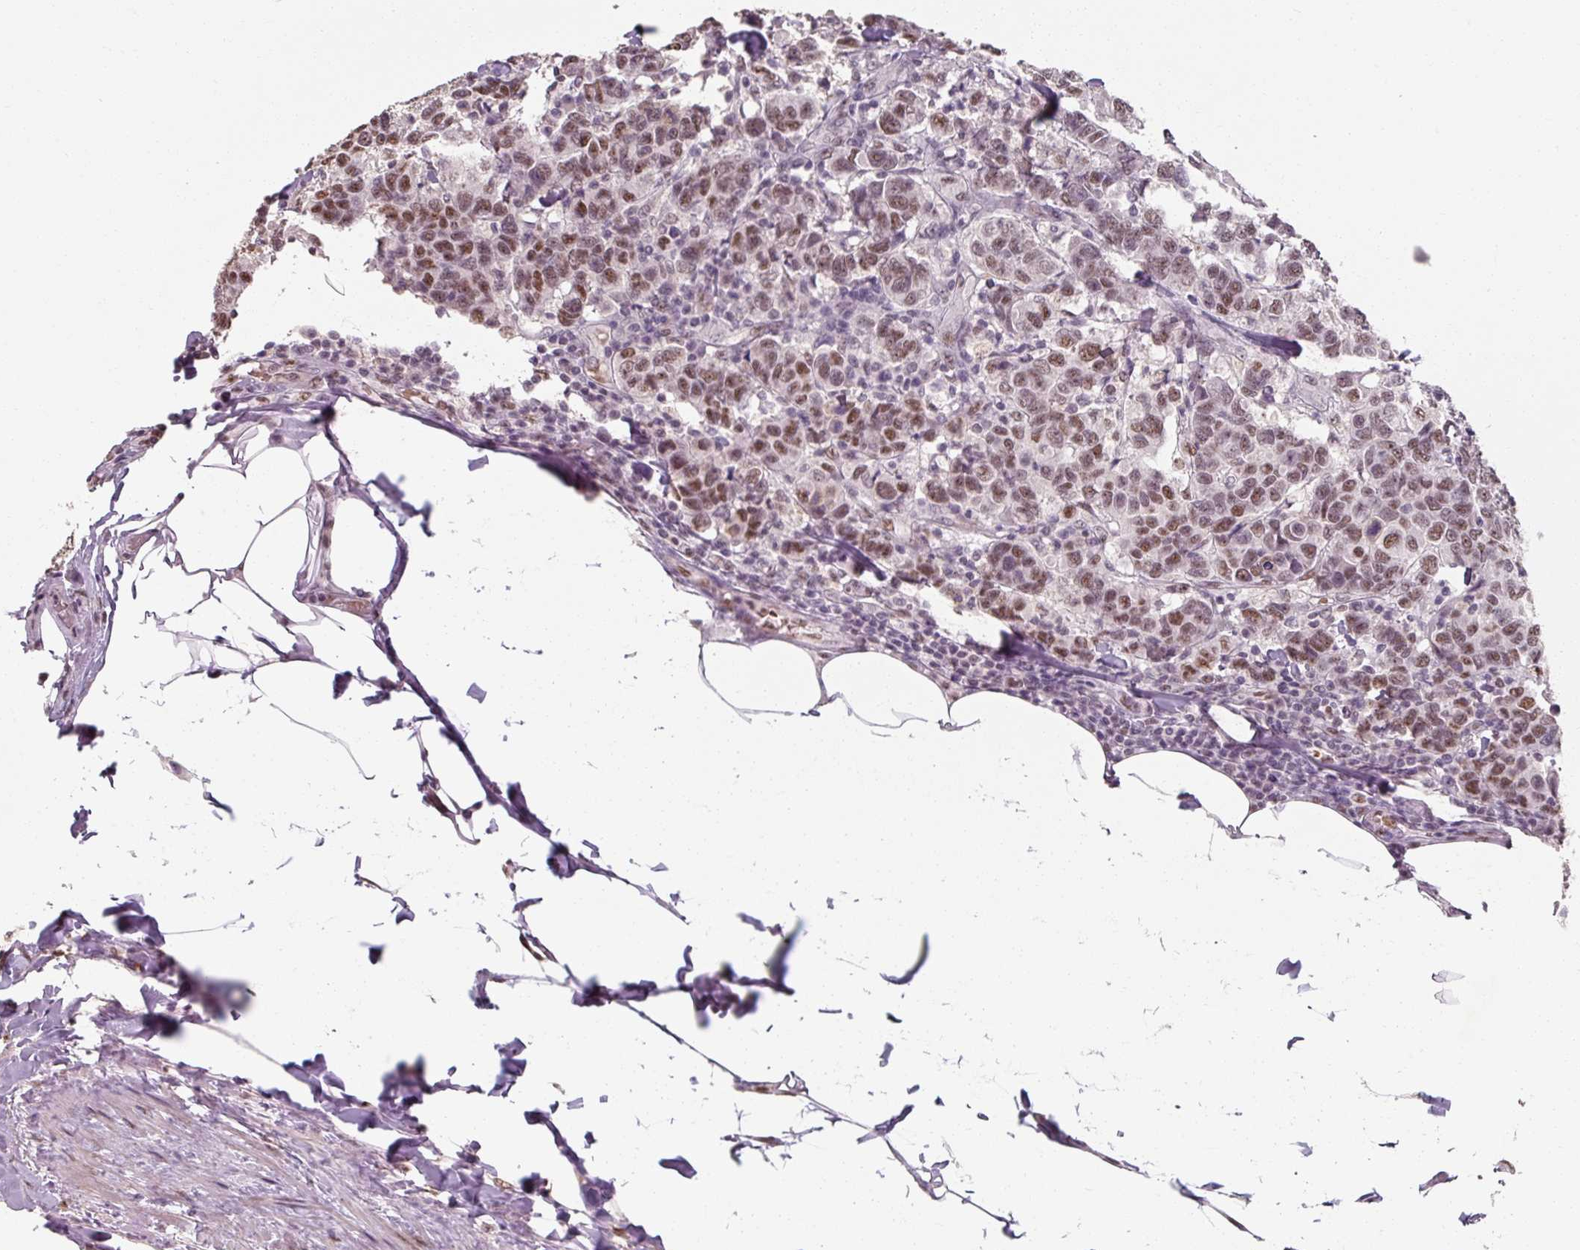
{"staining": {"intensity": "moderate", "quantity": ">75%", "location": "nuclear"}, "tissue": "breast cancer", "cell_type": "Tumor cells", "image_type": "cancer", "snomed": [{"axis": "morphology", "description": "Duct carcinoma"}, {"axis": "topography", "description": "Breast"}], "caption": "A brown stain shows moderate nuclear staining of a protein in intraductal carcinoma (breast) tumor cells.", "gene": "ZFTRAF1", "patient": {"sex": "female", "age": 55}}